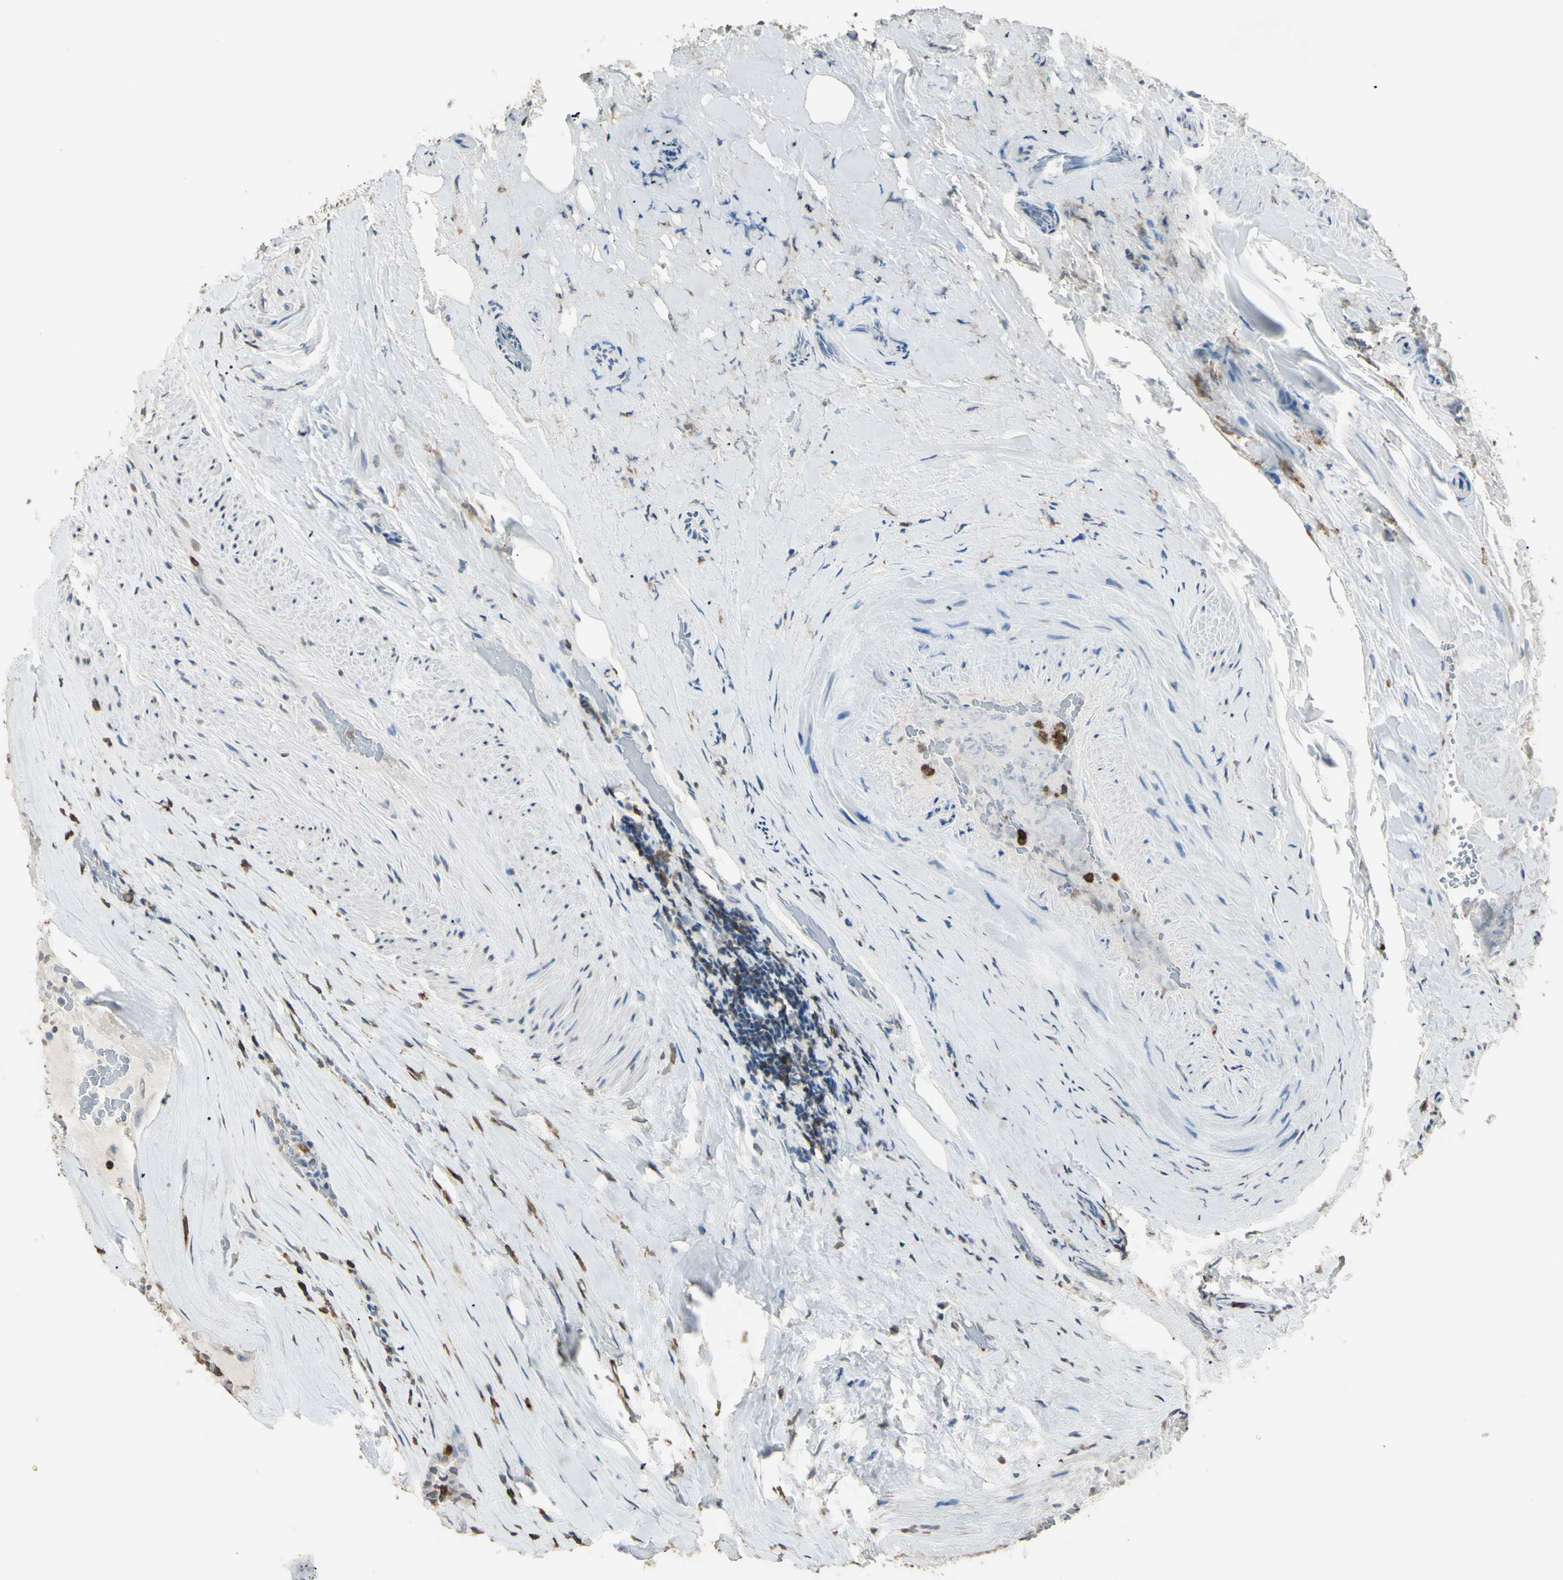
{"staining": {"intensity": "negative", "quantity": "none", "location": "none"}, "tissue": "thyroid cancer", "cell_type": "Tumor cells", "image_type": "cancer", "snomed": [{"axis": "morphology", "description": "Papillary adenocarcinoma, NOS"}, {"axis": "topography", "description": "Thyroid gland"}], "caption": "Thyroid cancer stained for a protein using IHC reveals no expression tumor cells.", "gene": "PSTPIP1", "patient": {"sex": "male", "age": 77}}